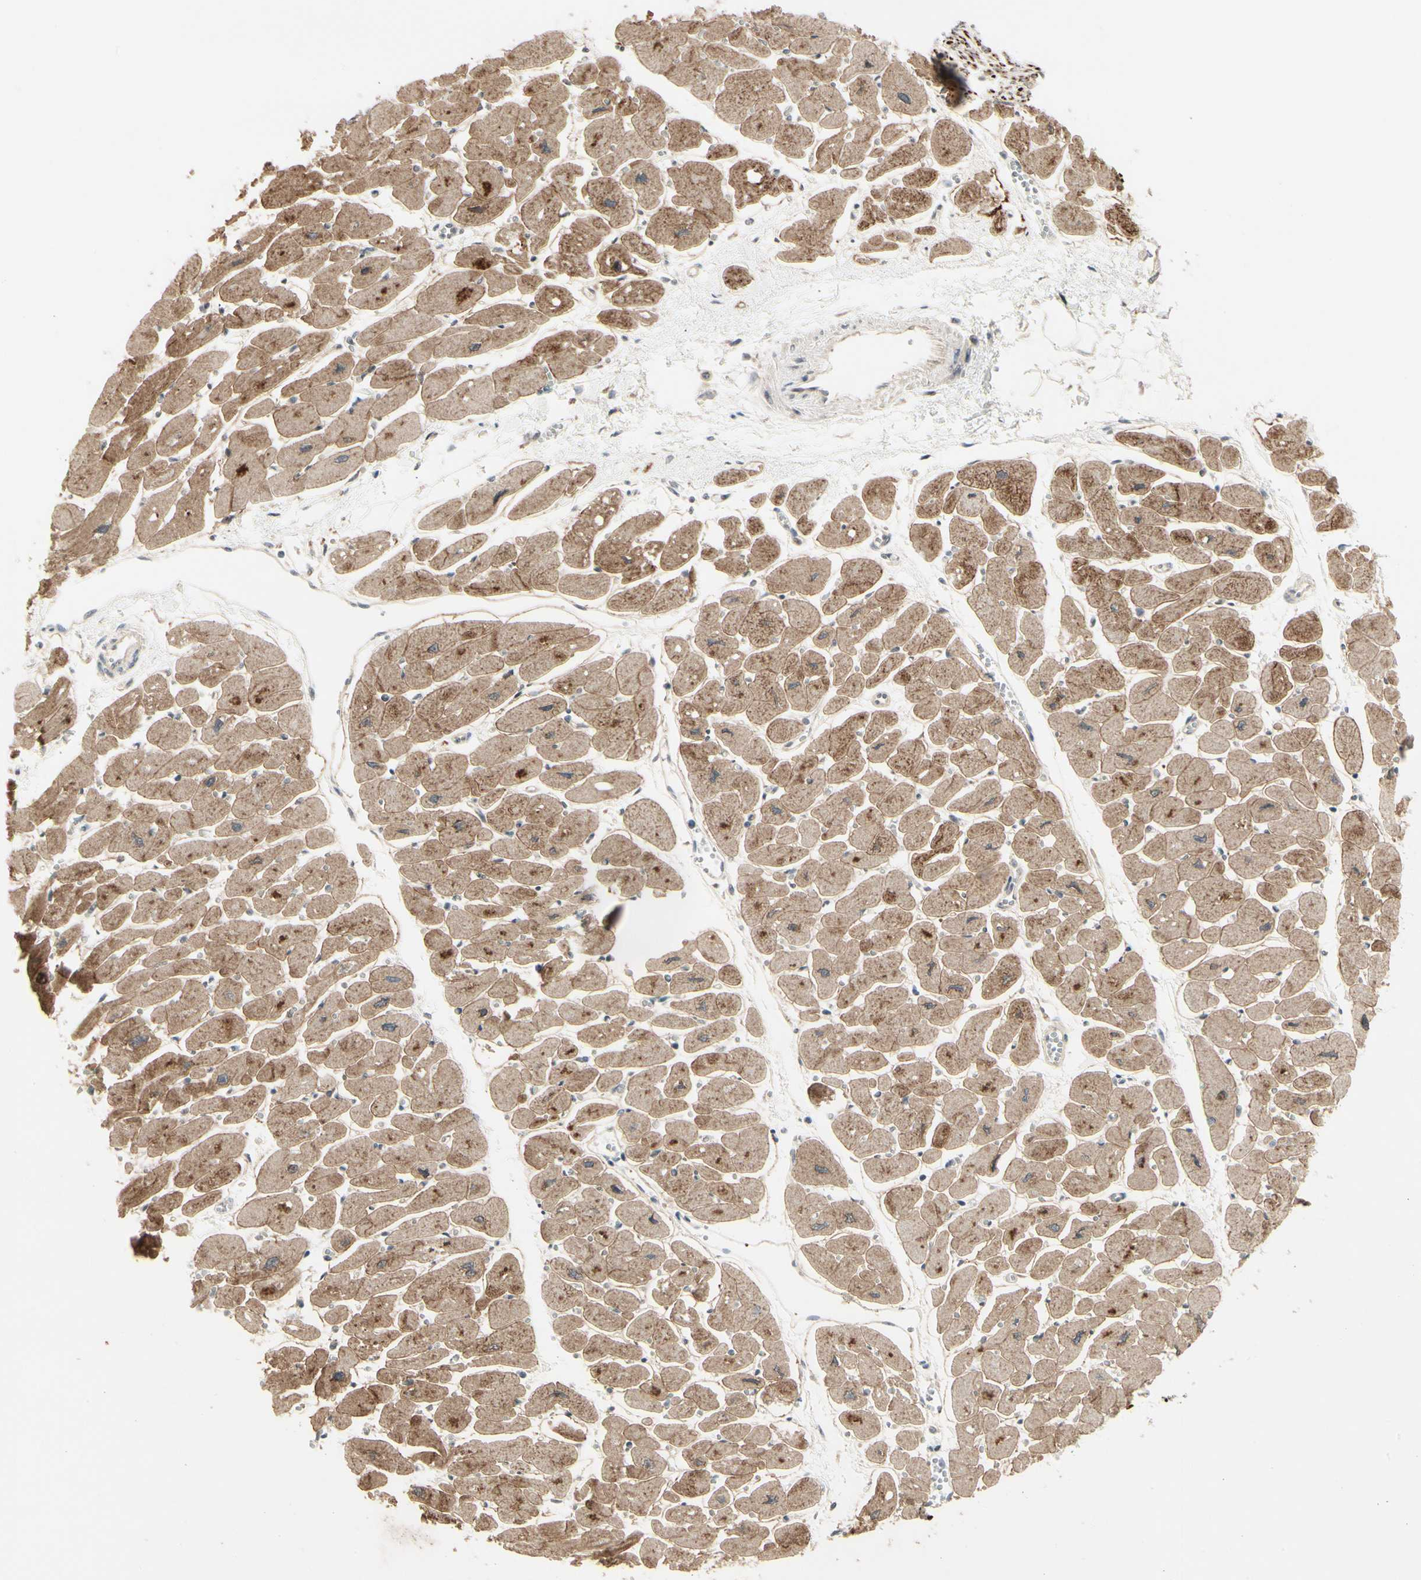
{"staining": {"intensity": "moderate", "quantity": ">75%", "location": "cytoplasmic/membranous"}, "tissue": "heart muscle", "cell_type": "Cardiomyocytes", "image_type": "normal", "snomed": [{"axis": "morphology", "description": "Normal tissue, NOS"}, {"axis": "topography", "description": "Heart"}], "caption": "Immunohistochemistry staining of benign heart muscle, which exhibits medium levels of moderate cytoplasmic/membranous staining in about >75% of cardiomyocytes indicating moderate cytoplasmic/membranous protein positivity. The staining was performed using DAB (brown) for protein detection and nuclei were counterstained in hematoxylin (blue).", "gene": "SVBP", "patient": {"sex": "female", "age": 54}}